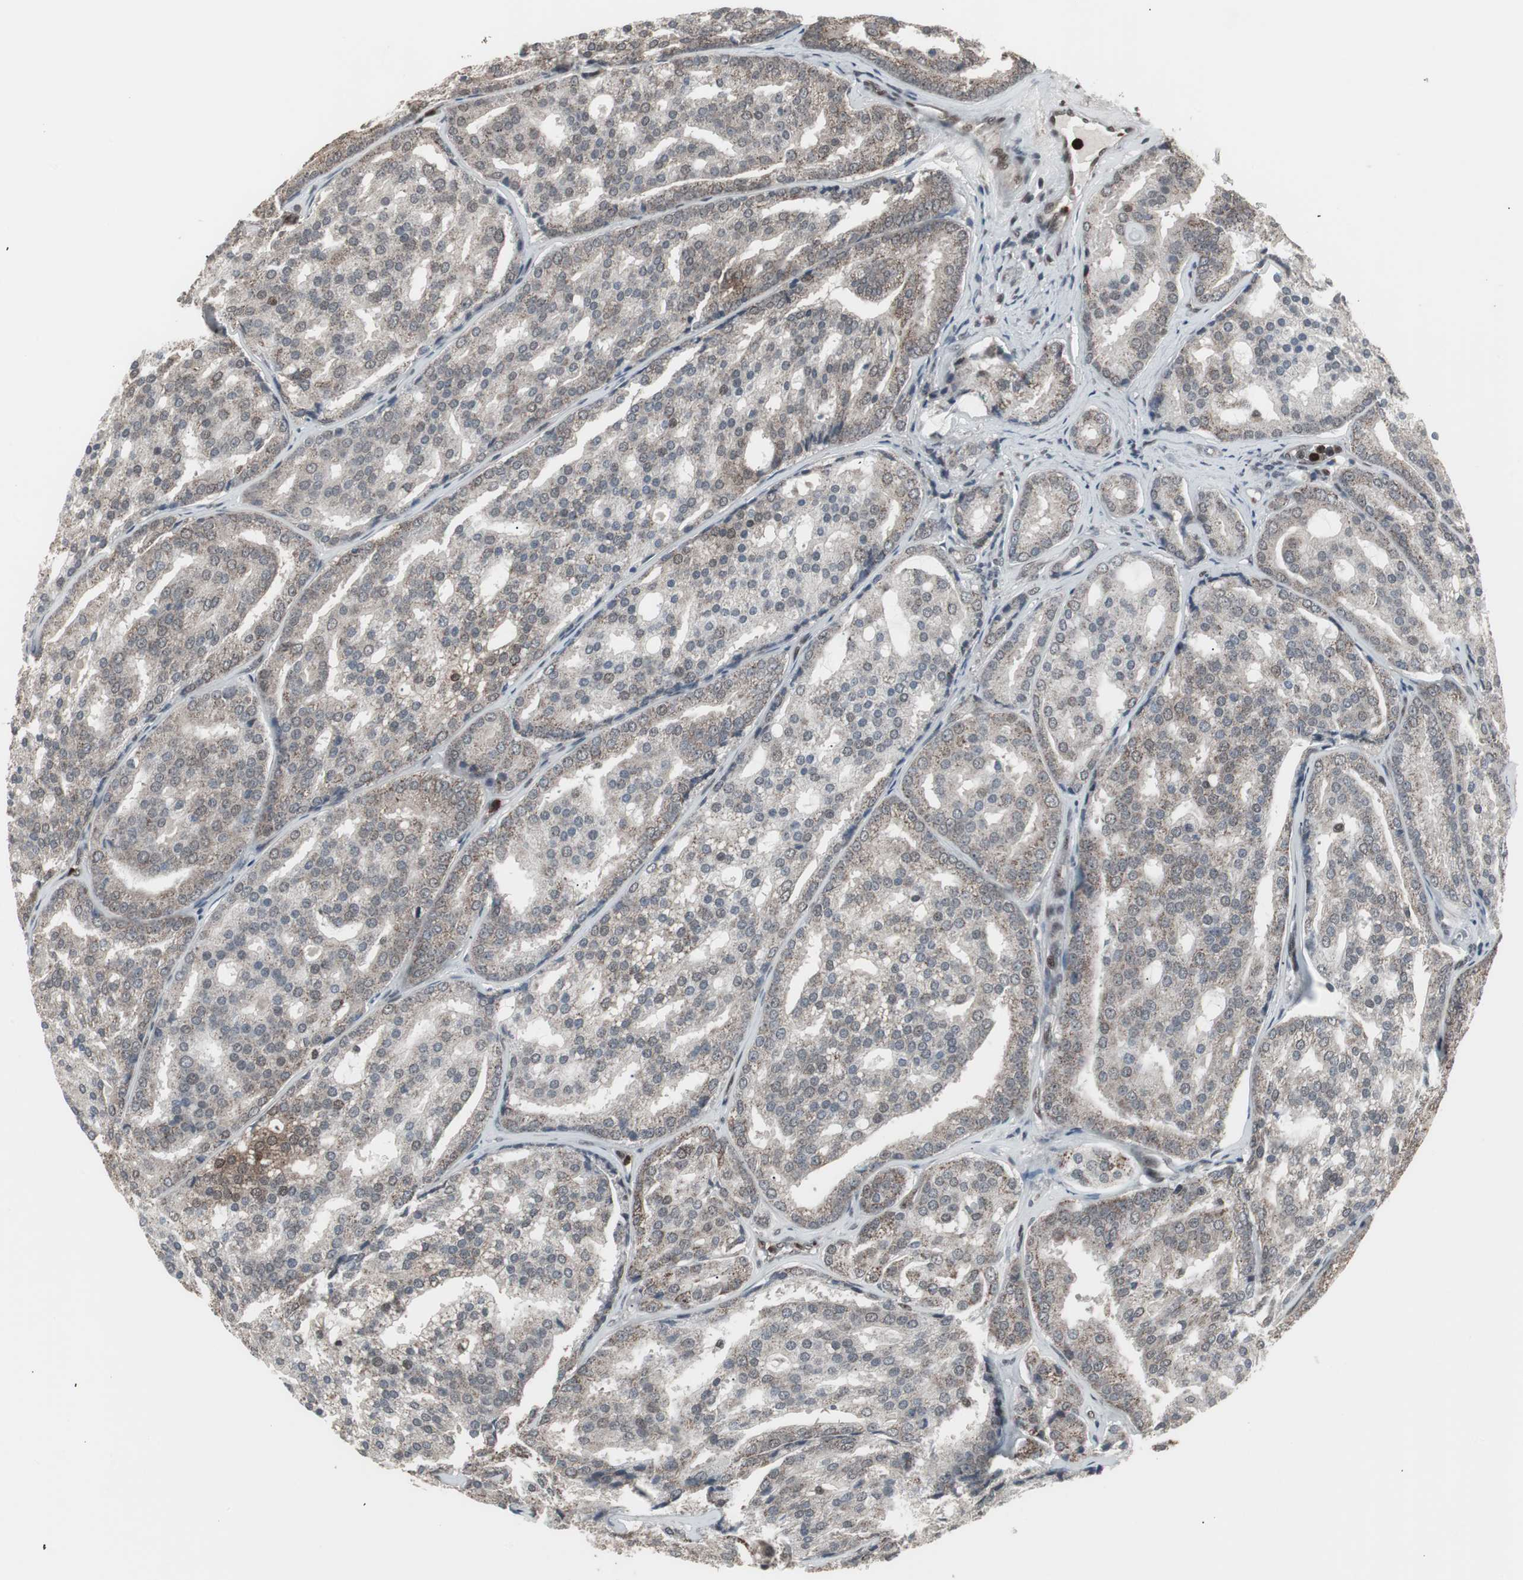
{"staining": {"intensity": "weak", "quantity": ">75%", "location": "cytoplasmic/membranous,nuclear"}, "tissue": "prostate cancer", "cell_type": "Tumor cells", "image_type": "cancer", "snomed": [{"axis": "morphology", "description": "Adenocarcinoma, High grade"}, {"axis": "topography", "description": "Prostate"}], "caption": "IHC photomicrograph of neoplastic tissue: prostate adenocarcinoma (high-grade) stained using IHC demonstrates low levels of weak protein expression localized specifically in the cytoplasmic/membranous and nuclear of tumor cells, appearing as a cytoplasmic/membranous and nuclear brown color.", "gene": "RXRA", "patient": {"sex": "male", "age": 64}}